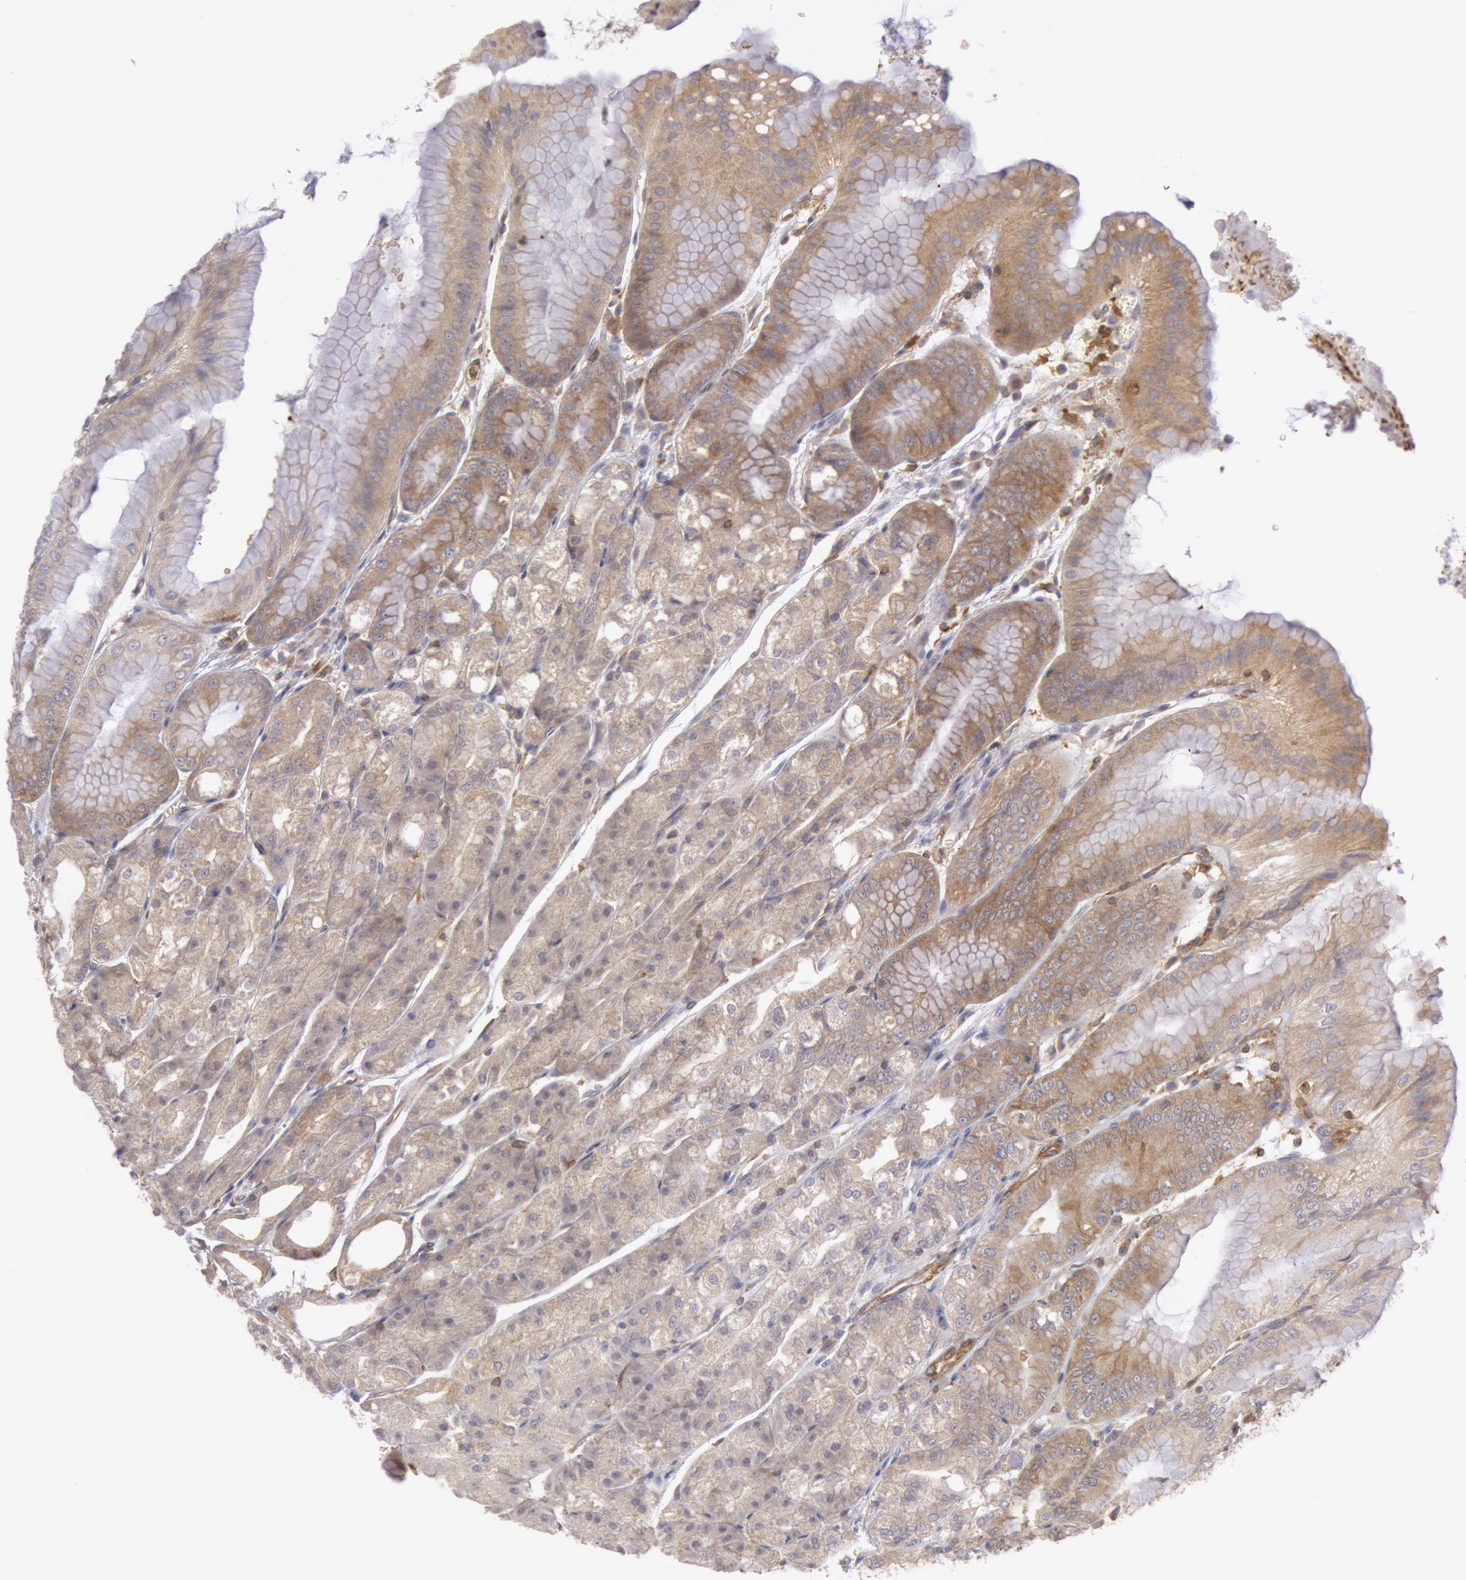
{"staining": {"intensity": "moderate", "quantity": ">75%", "location": "cytoplasmic/membranous"}, "tissue": "stomach", "cell_type": "Glandular cells", "image_type": "normal", "snomed": [{"axis": "morphology", "description": "Normal tissue, NOS"}, {"axis": "topography", "description": "Stomach, lower"}], "caption": "Immunohistochemistry image of benign stomach: stomach stained using immunohistochemistry shows medium levels of moderate protein expression localized specifically in the cytoplasmic/membranous of glandular cells, appearing as a cytoplasmic/membranous brown color.", "gene": "IKBKB", "patient": {"sex": "male", "age": 71}}